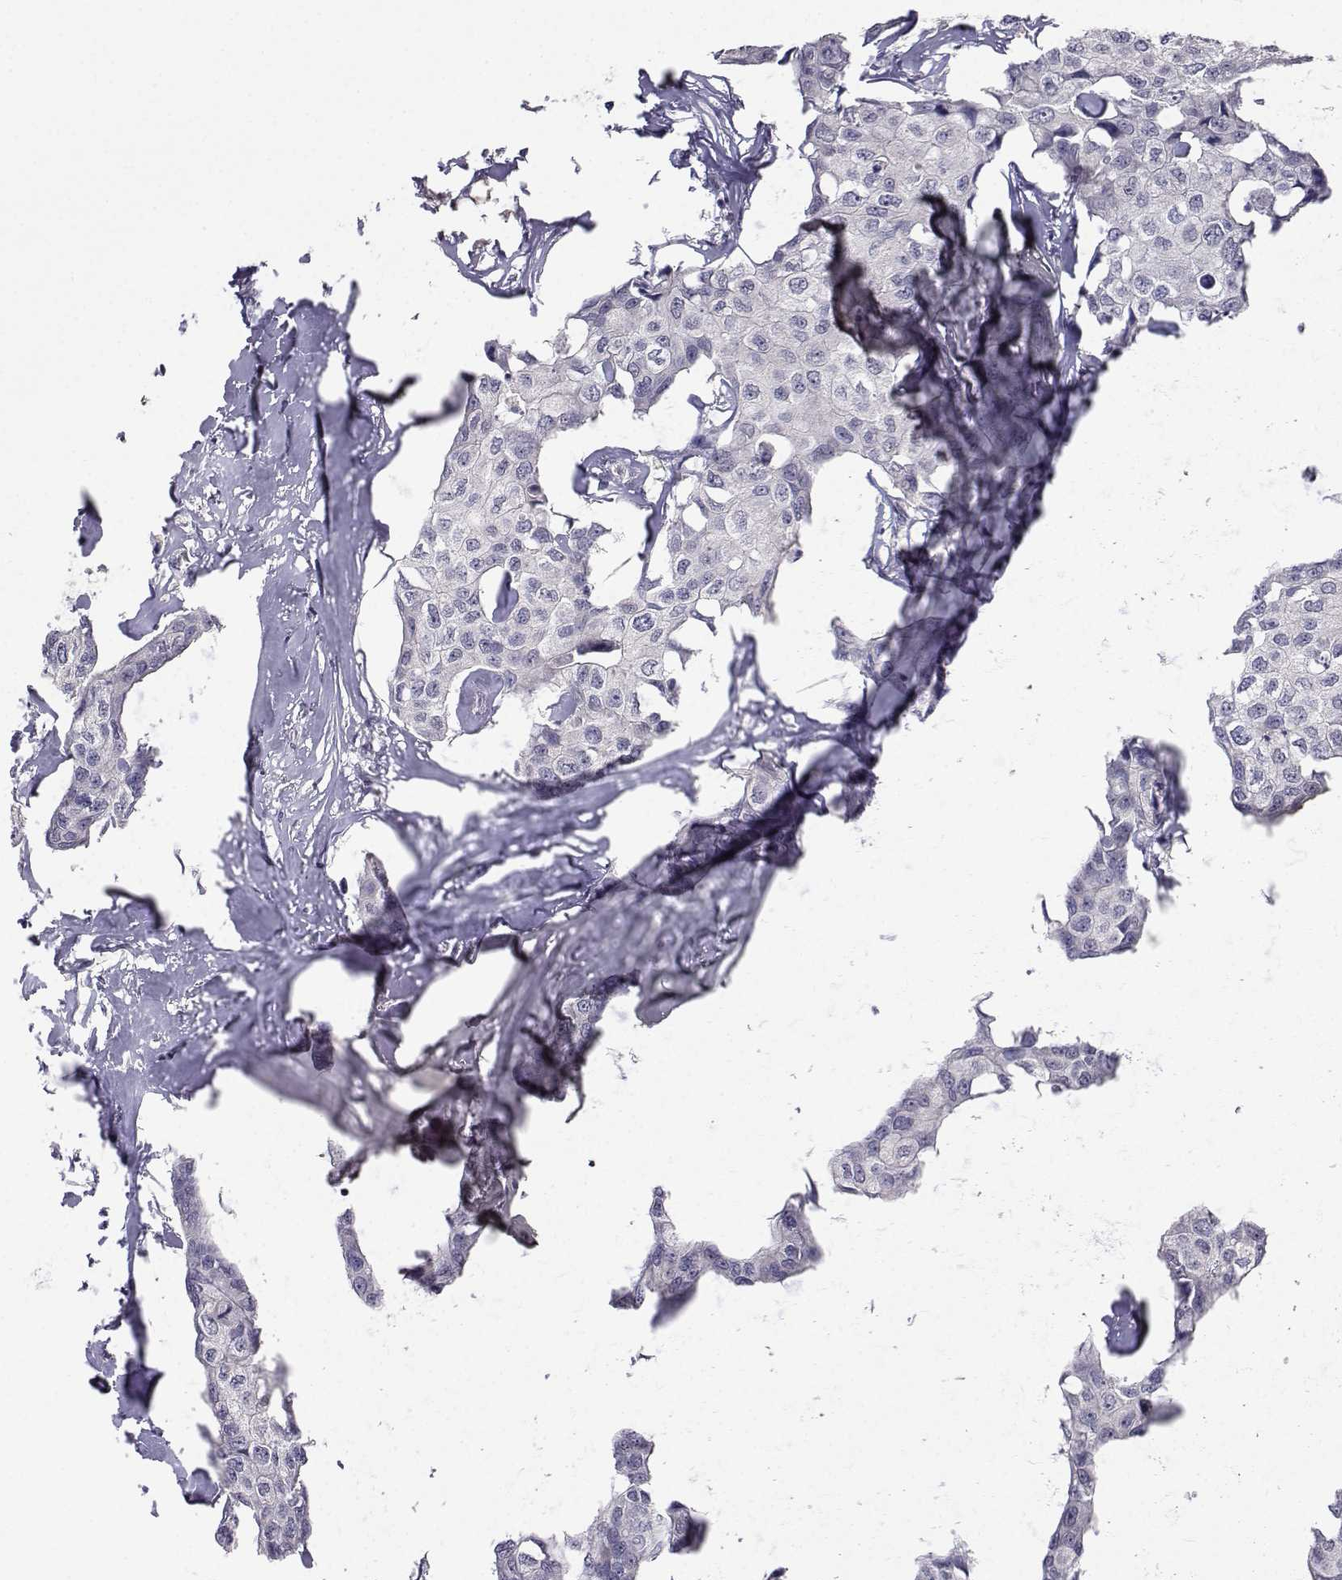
{"staining": {"intensity": "negative", "quantity": "none", "location": "none"}, "tissue": "breast cancer", "cell_type": "Tumor cells", "image_type": "cancer", "snomed": [{"axis": "morphology", "description": "Duct carcinoma"}, {"axis": "topography", "description": "Breast"}], "caption": "Immunohistochemical staining of human infiltrating ductal carcinoma (breast) reveals no significant positivity in tumor cells. (Immunohistochemistry (ihc), brightfield microscopy, high magnification).", "gene": "SLC6A3", "patient": {"sex": "female", "age": 80}}